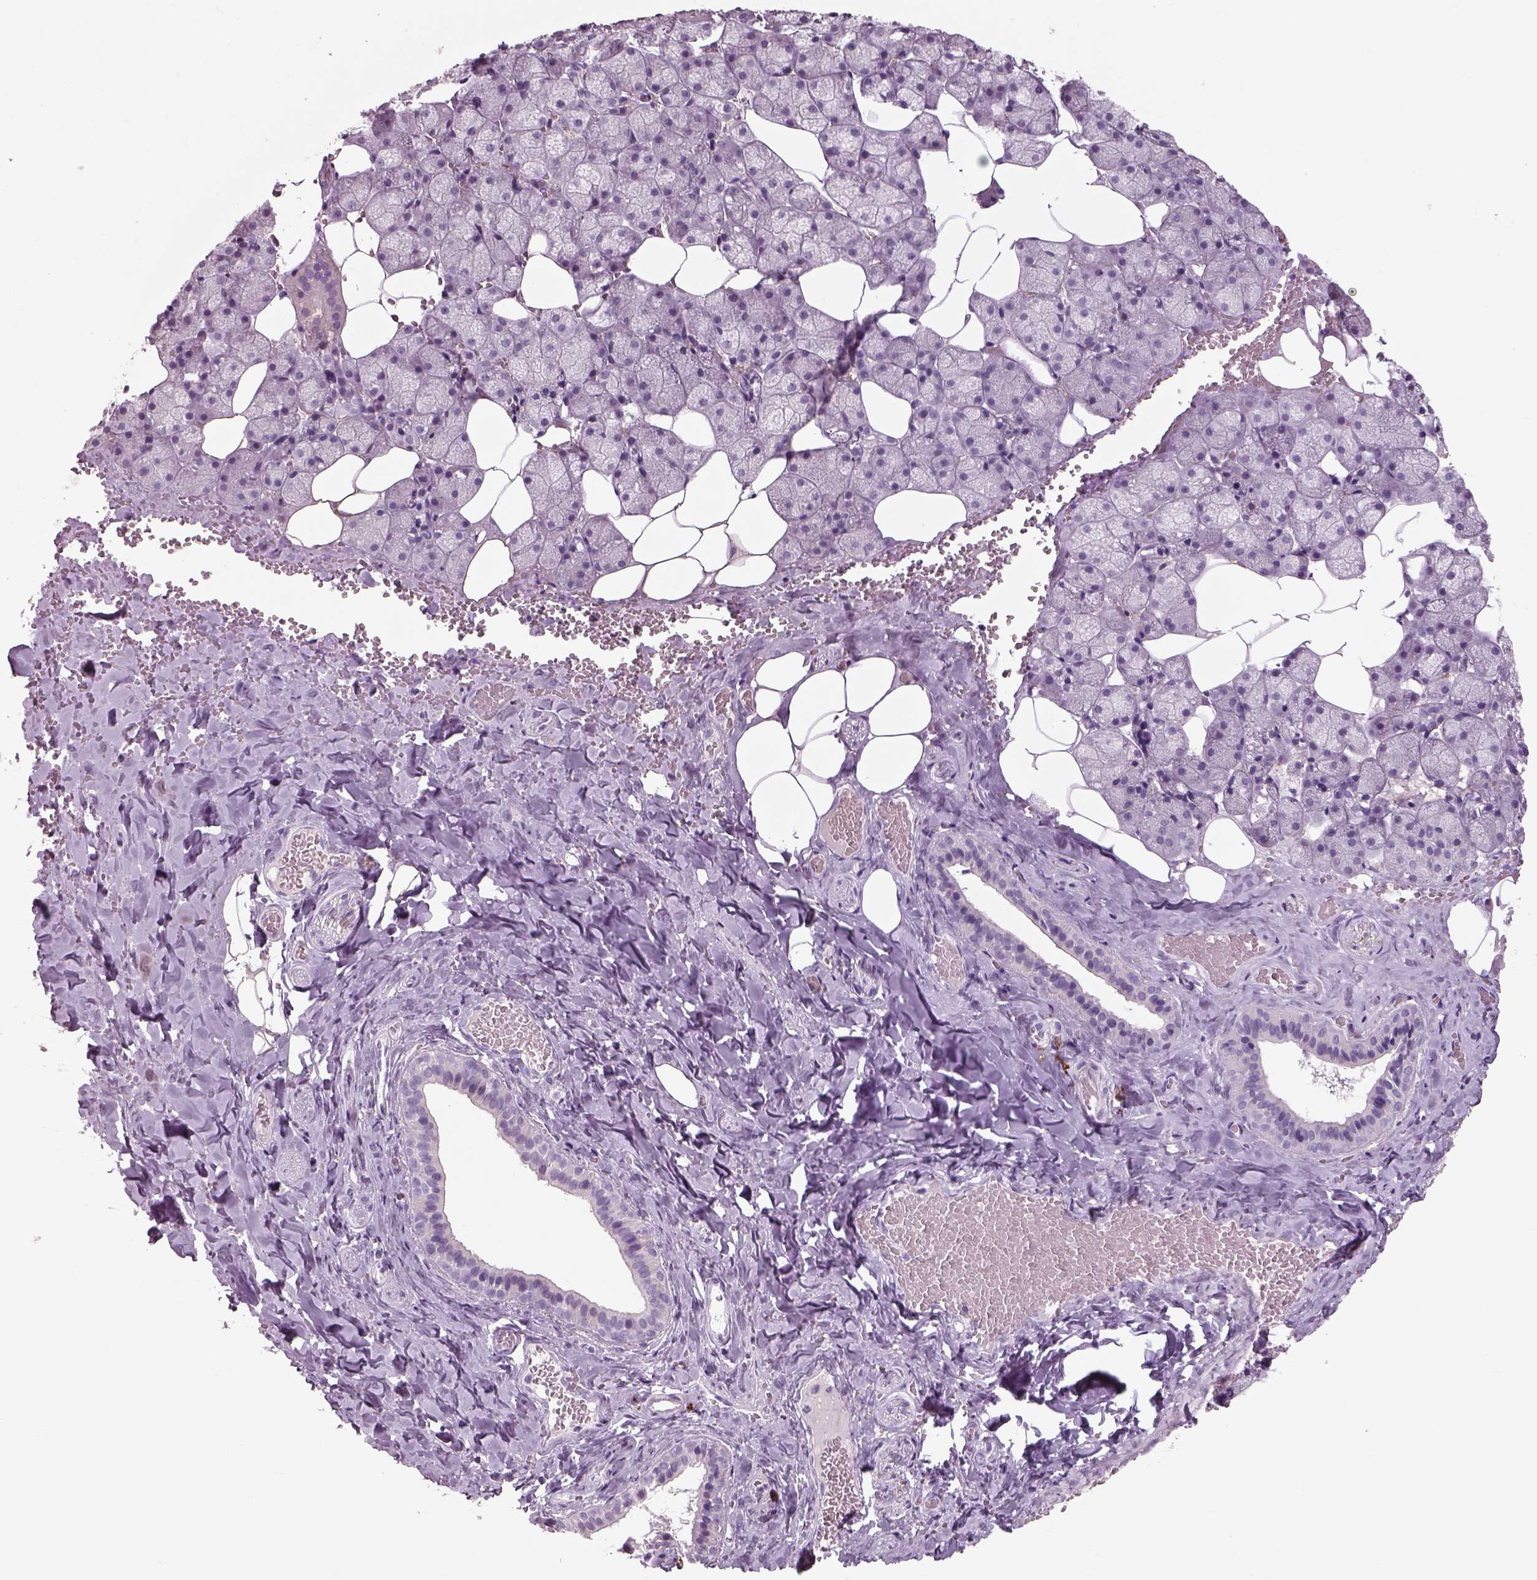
{"staining": {"intensity": "negative", "quantity": "none", "location": "none"}, "tissue": "salivary gland", "cell_type": "Glandular cells", "image_type": "normal", "snomed": [{"axis": "morphology", "description": "Normal tissue, NOS"}, {"axis": "topography", "description": "Salivary gland"}], "caption": "IHC histopathology image of unremarkable human salivary gland stained for a protein (brown), which exhibits no expression in glandular cells. The staining is performed using DAB (3,3'-diaminobenzidine) brown chromogen with nuclei counter-stained in using hematoxylin.", "gene": "SLC6A2", "patient": {"sex": "male", "age": 38}}